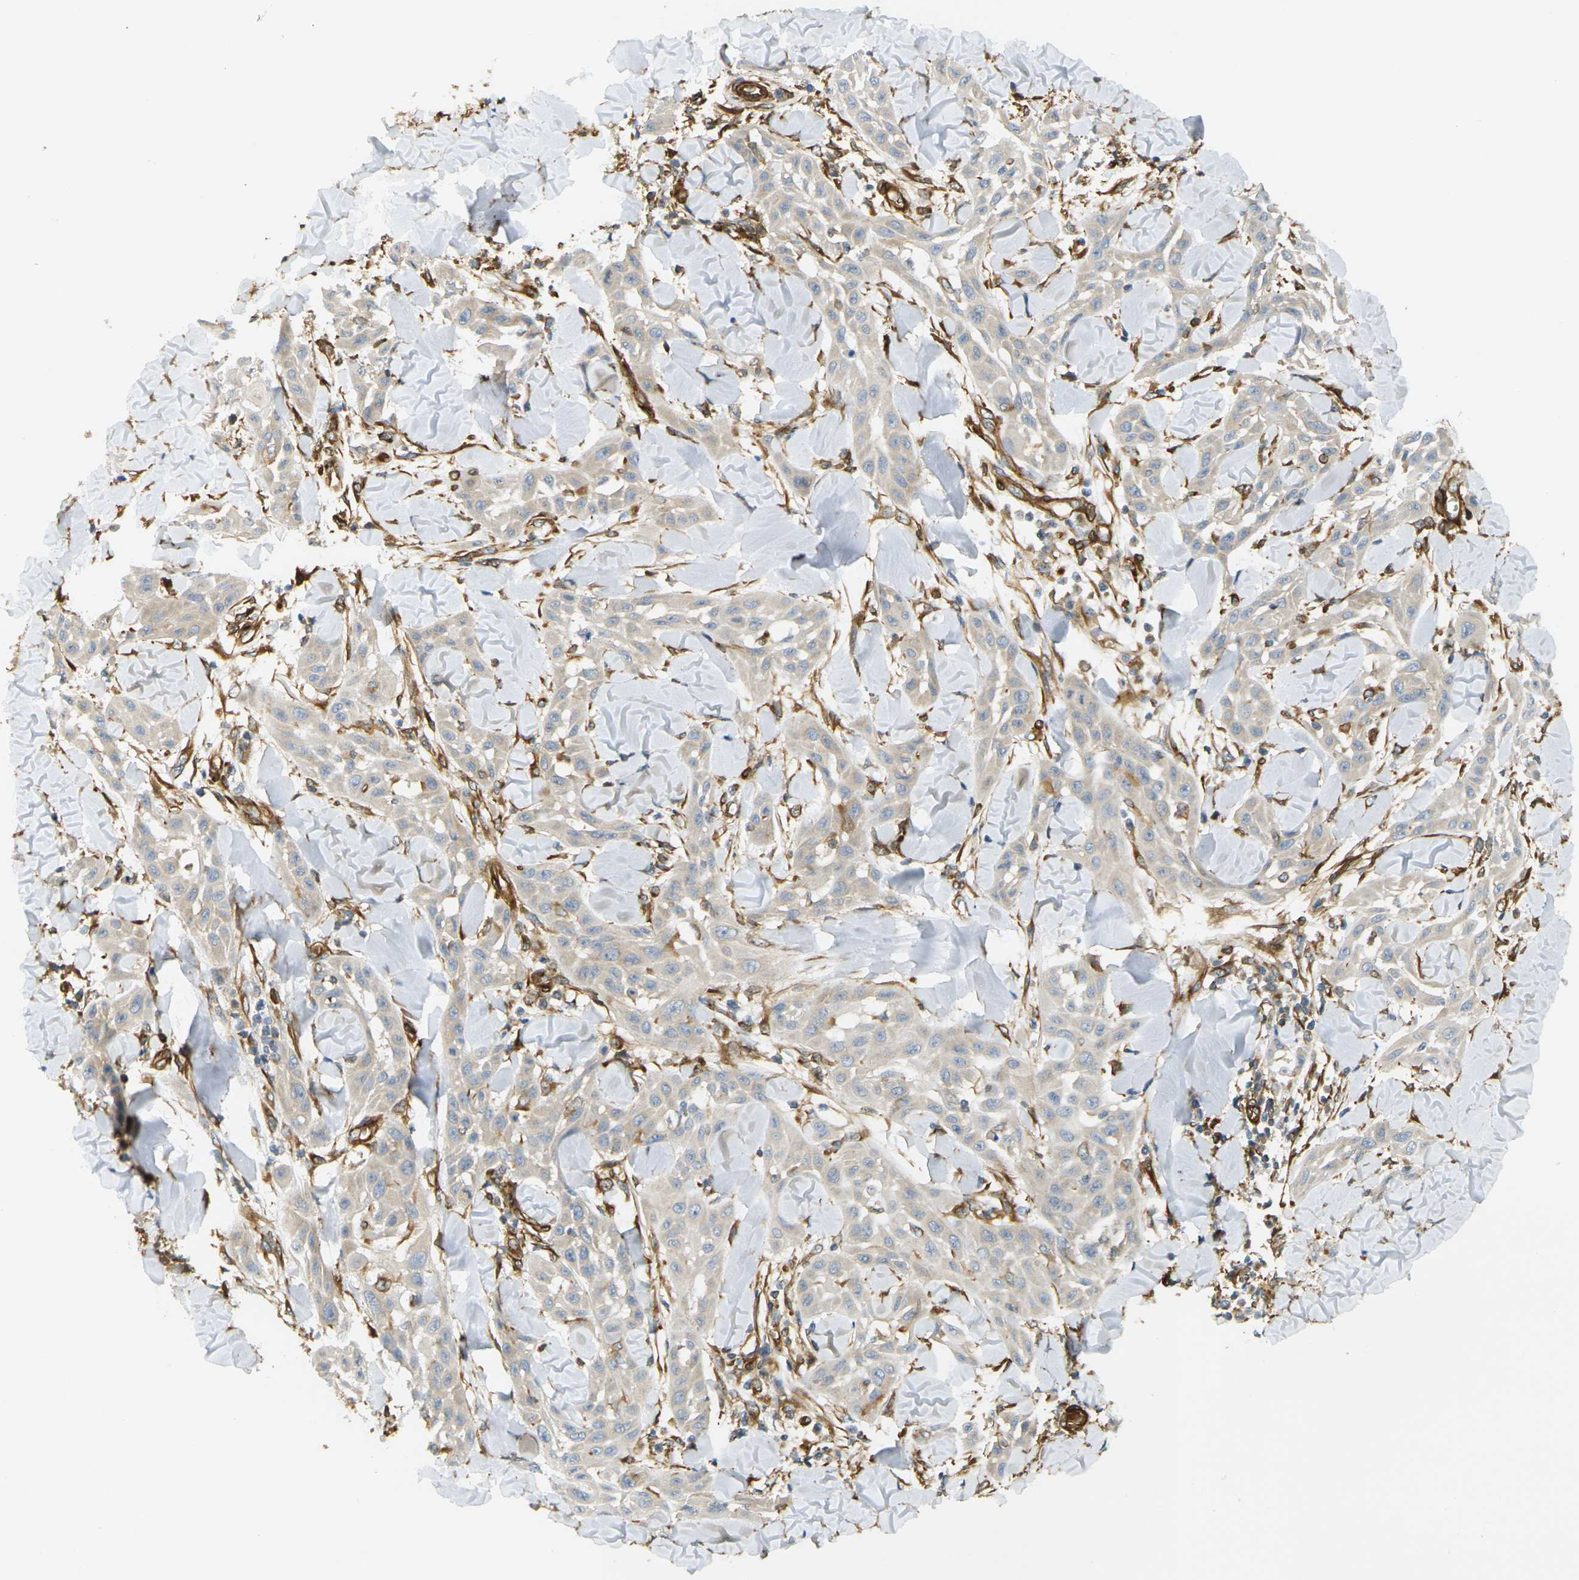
{"staining": {"intensity": "weak", "quantity": ">75%", "location": "cytoplasmic/membranous"}, "tissue": "skin cancer", "cell_type": "Tumor cells", "image_type": "cancer", "snomed": [{"axis": "morphology", "description": "Squamous cell carcinoma, NOS"}, {"axis": "topography", "description": "Skin"}], "caption": "Approximately >75% of tumor cells in human skin squamous cell carcinoma show weak cytoplasmic/membranous protein positivity as visualized by brown immunohistochemical staining.", "gene": "CYTH3", "patient": {"sex": "male", "age": 24}}